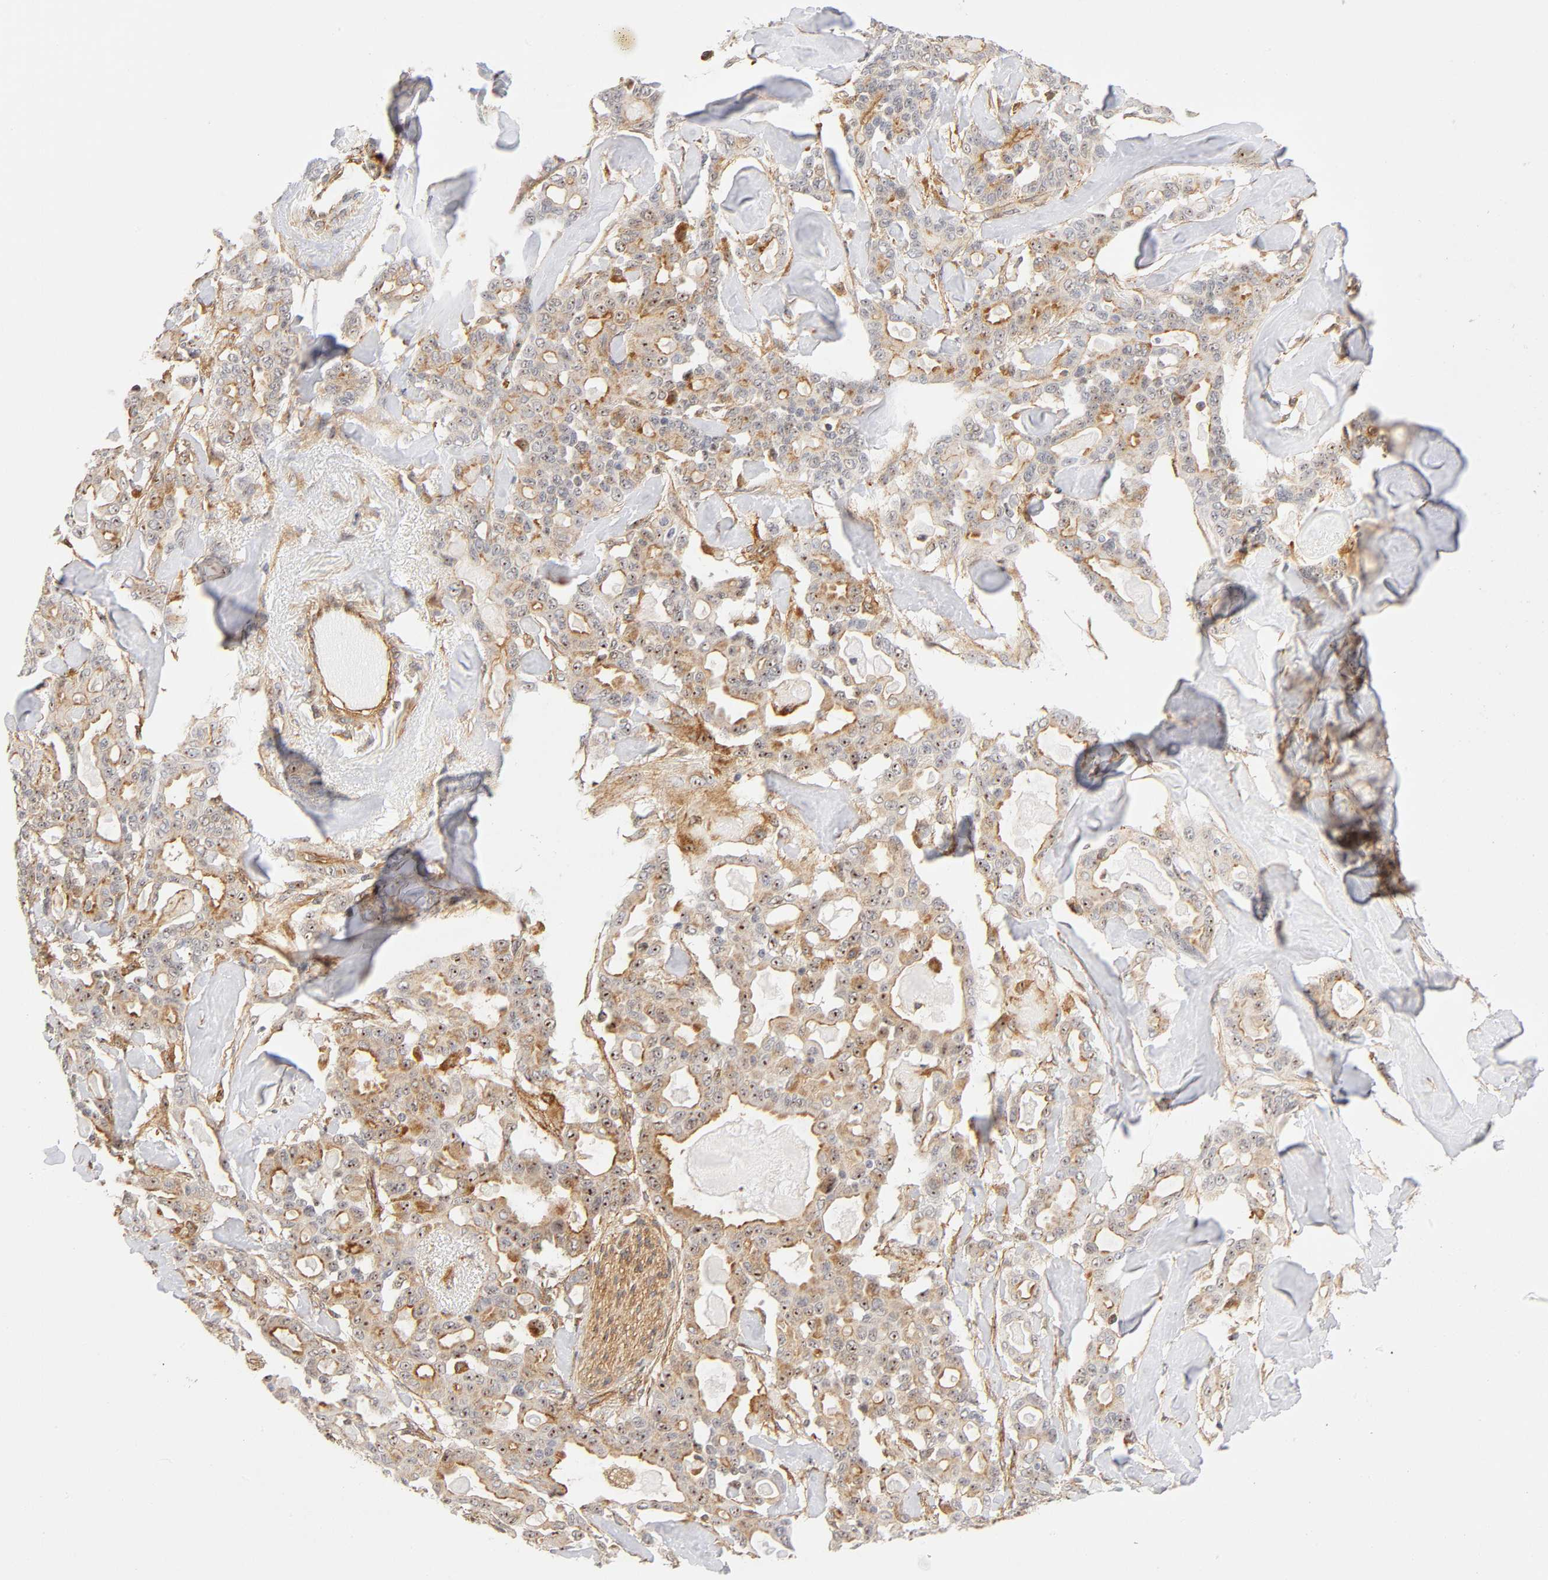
{"staining": {"intensity": "strong", "quantity": ">75%", "location": "cytoplasmic/membranous,nuclear"}, "tissue": "pancreatic cancer", "cell_type": "Tumor cells", "image_type": "cancer", "snomed": [{"axis": "morphology", "description": "Adenocarcinoma, NOS"}, {"axis": "topography", "description": "Pancreas"}], "caption": "This image shows adenocarcinoma (pancreatic) stained with IHC to label a protein in brown. The cytoplasmic/membranous and nuclear of tumor cells show strong positivity for the protein. Nuclei are counter-stained blue.", "gene": "PLD1", "patient": {"sex": "male", "age": 63}}